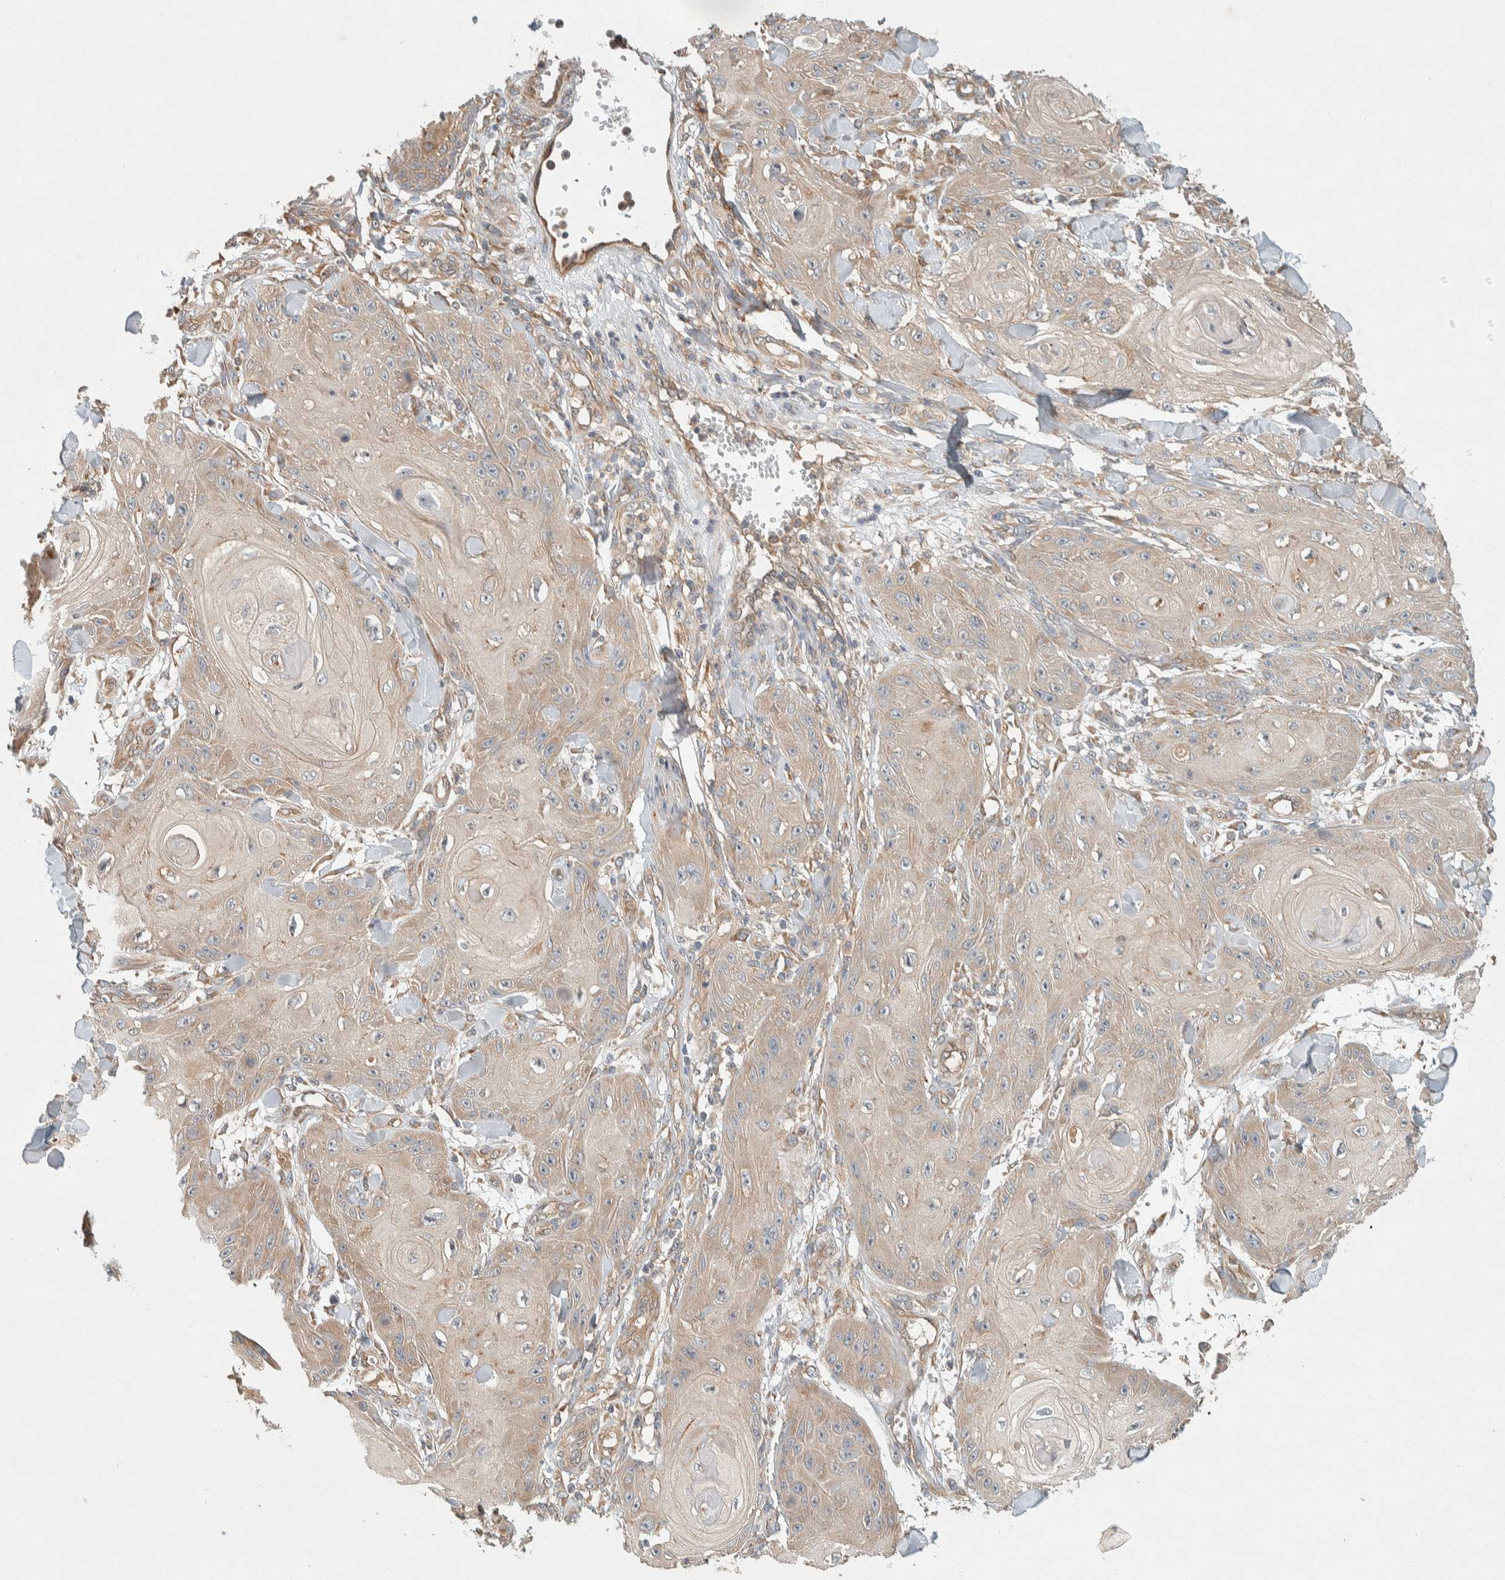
{"staining": {"intensity": "weak", "quantity": "25%-75%", "location": "cytoplasmic/membranous"}, "tissue": "skin cancer", "cell_type": "Tumor cells", "image_type": "cancer", "snomed": [{"axis": "morphology", "description": "Squamous cell carcinoma, NOS"}, {"axis": "topography", "description": "Skin"}], "caption": "Skin squamous cell carcinoma stained with DAB immunohistochemistry shows low levels of weak cytoplasmic/membranous positivity in about 25%-75% of tumor cells.", "gene": "PXK", "patient": {"sex": "male", "age": 74}}